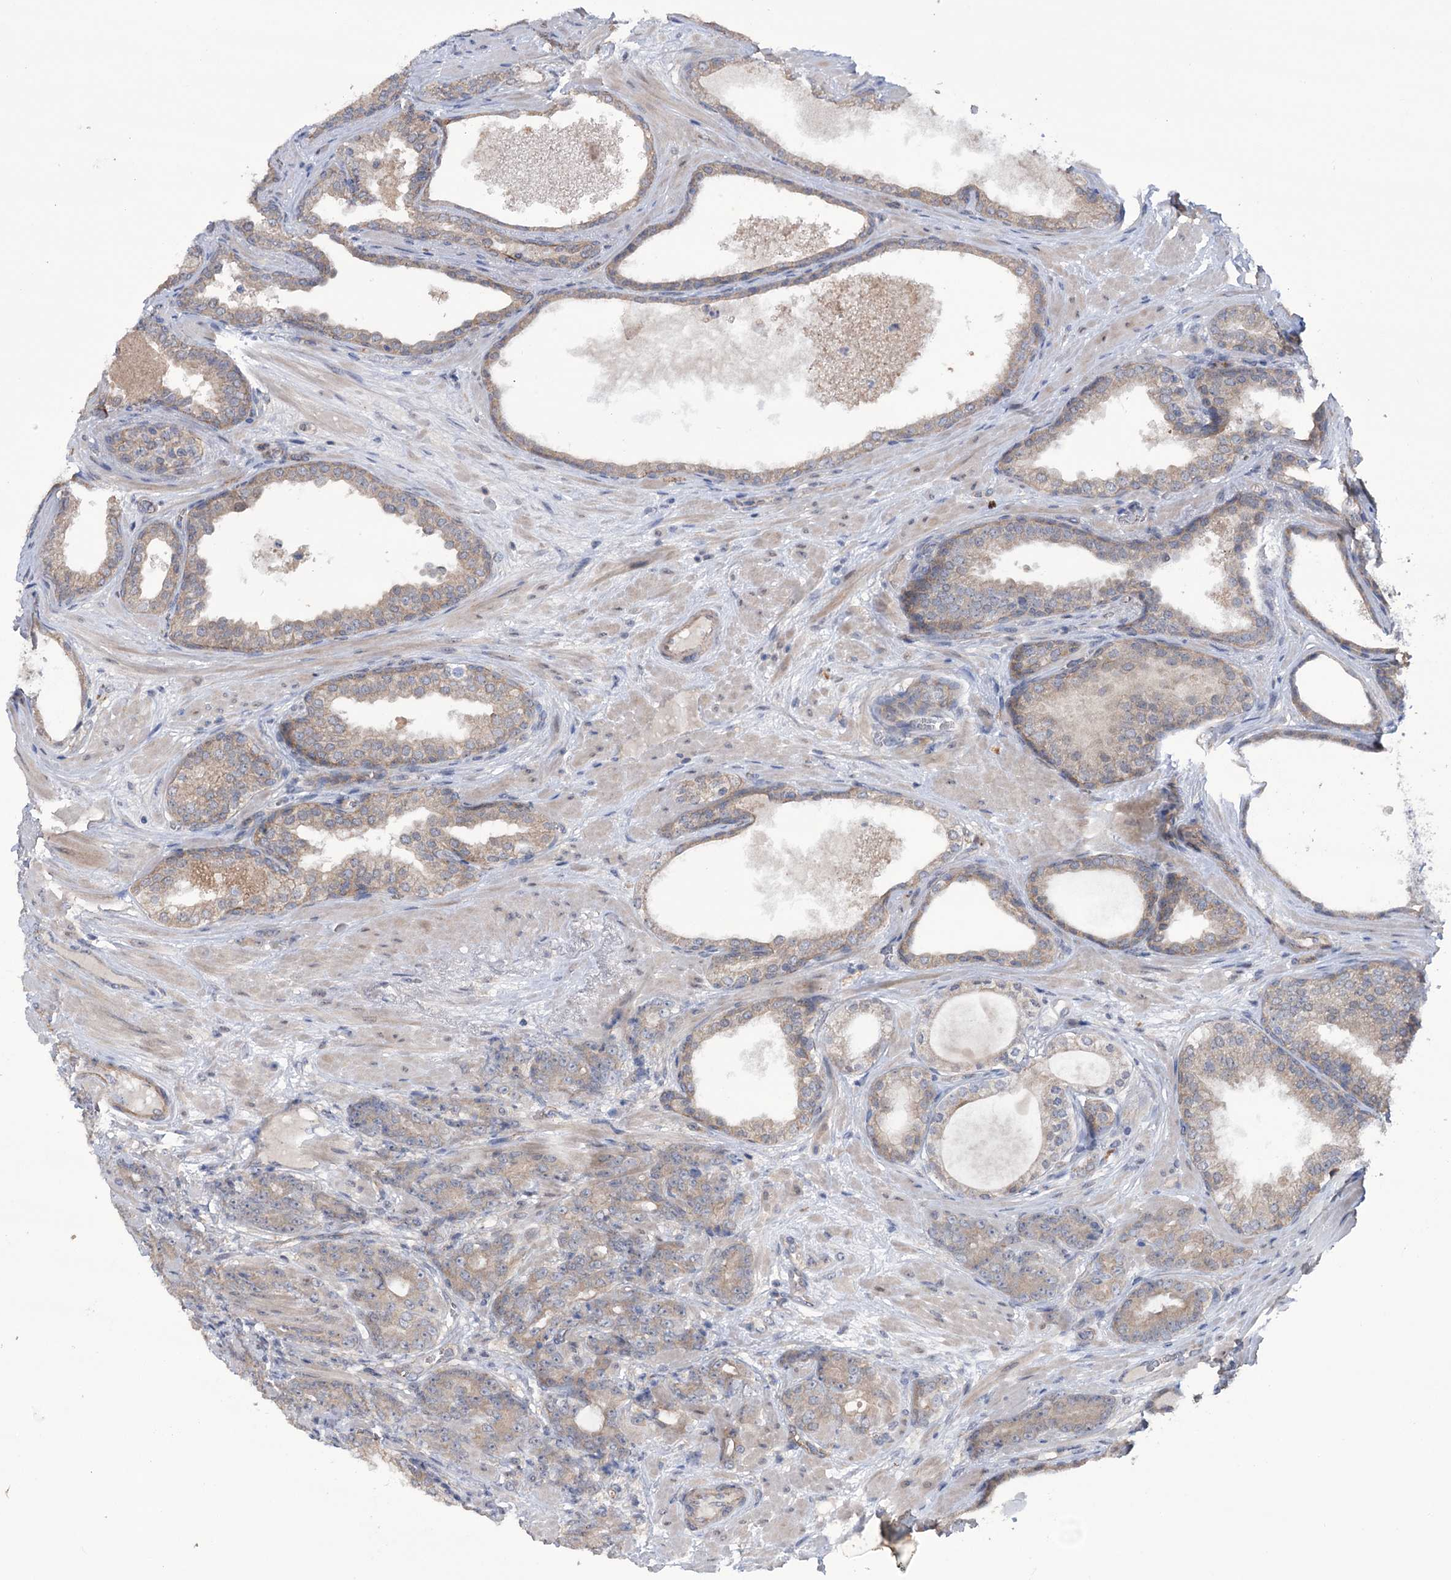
{"staining": {"intensity": "weak", "quantity": "25%-75%", "location": "cytoplasmic/membranous"}, "tissue": "prostate cancer", "cell_type": "Tumor cells", "image_type": "cancer", "snomed": [{"axis": "morphology", "description": "Adenocarcinoma, High grade"}, {"axis": "topography", "description": "Prostate"}], "caption": "Prostate cancer stained for a protein (brown) reveals weak cytoplasmic/membranous positive expression in approximately 25%-75% of tumor cells.", "gene": "TRIM71", "patient": {"sex": "male", "age": 59}}